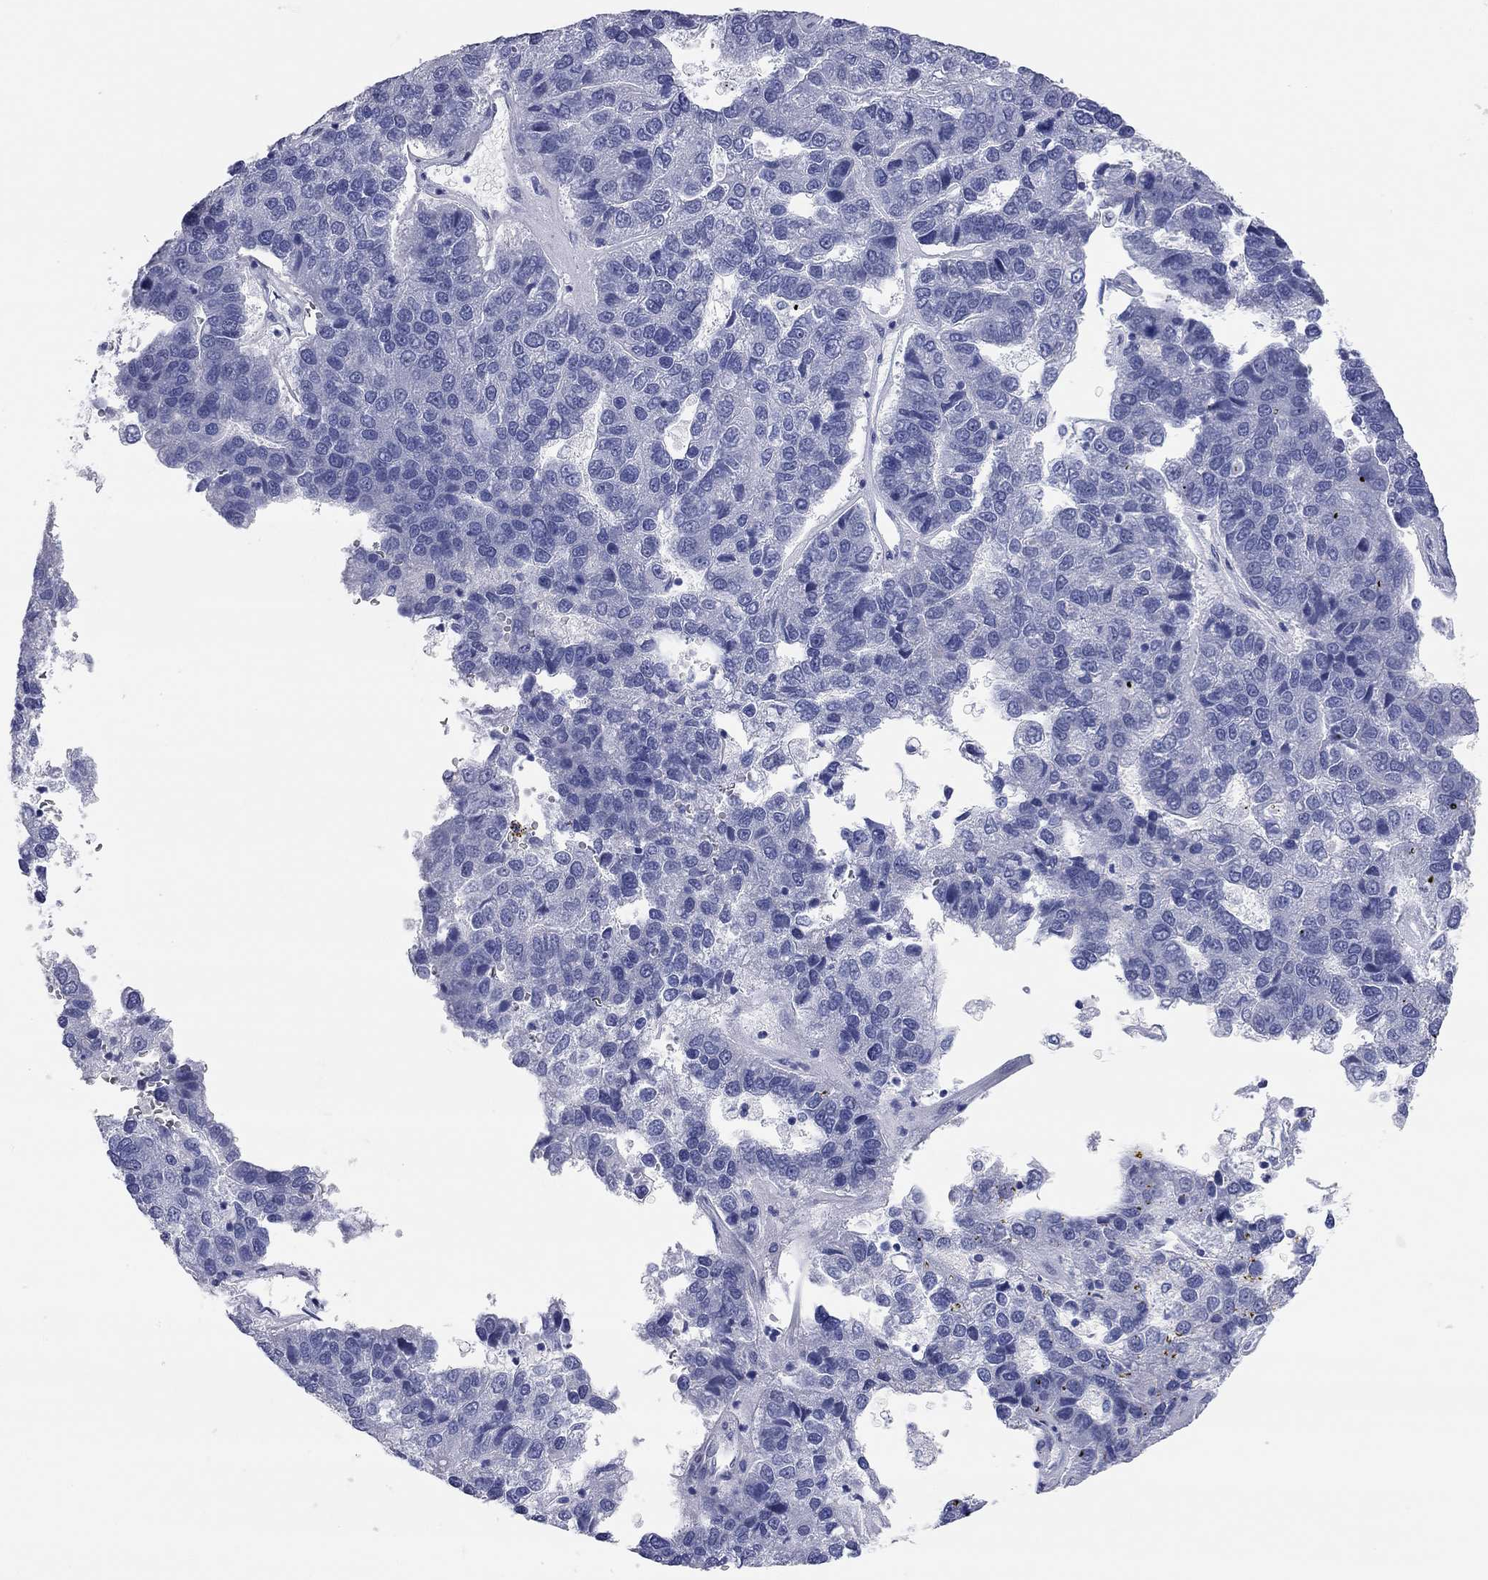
{"staining": {"intensity": "negative", "quantity": "none", "location": "none"}, "tissue": "pancreatic cancer", "cell_type": "Tumor cells", "image_type": "cancer", "snomed": [{"axis": "morphology", "description": "Adenocarcinoma, NOS"}, {"axis": "topography", "description": "Pancreas"}], "caption": "Image shows no protein staining in tumor cells of pancreatic cancer tissue.", "gene": "TMEM221", "patient": {"sex": "female", "age": 61}}